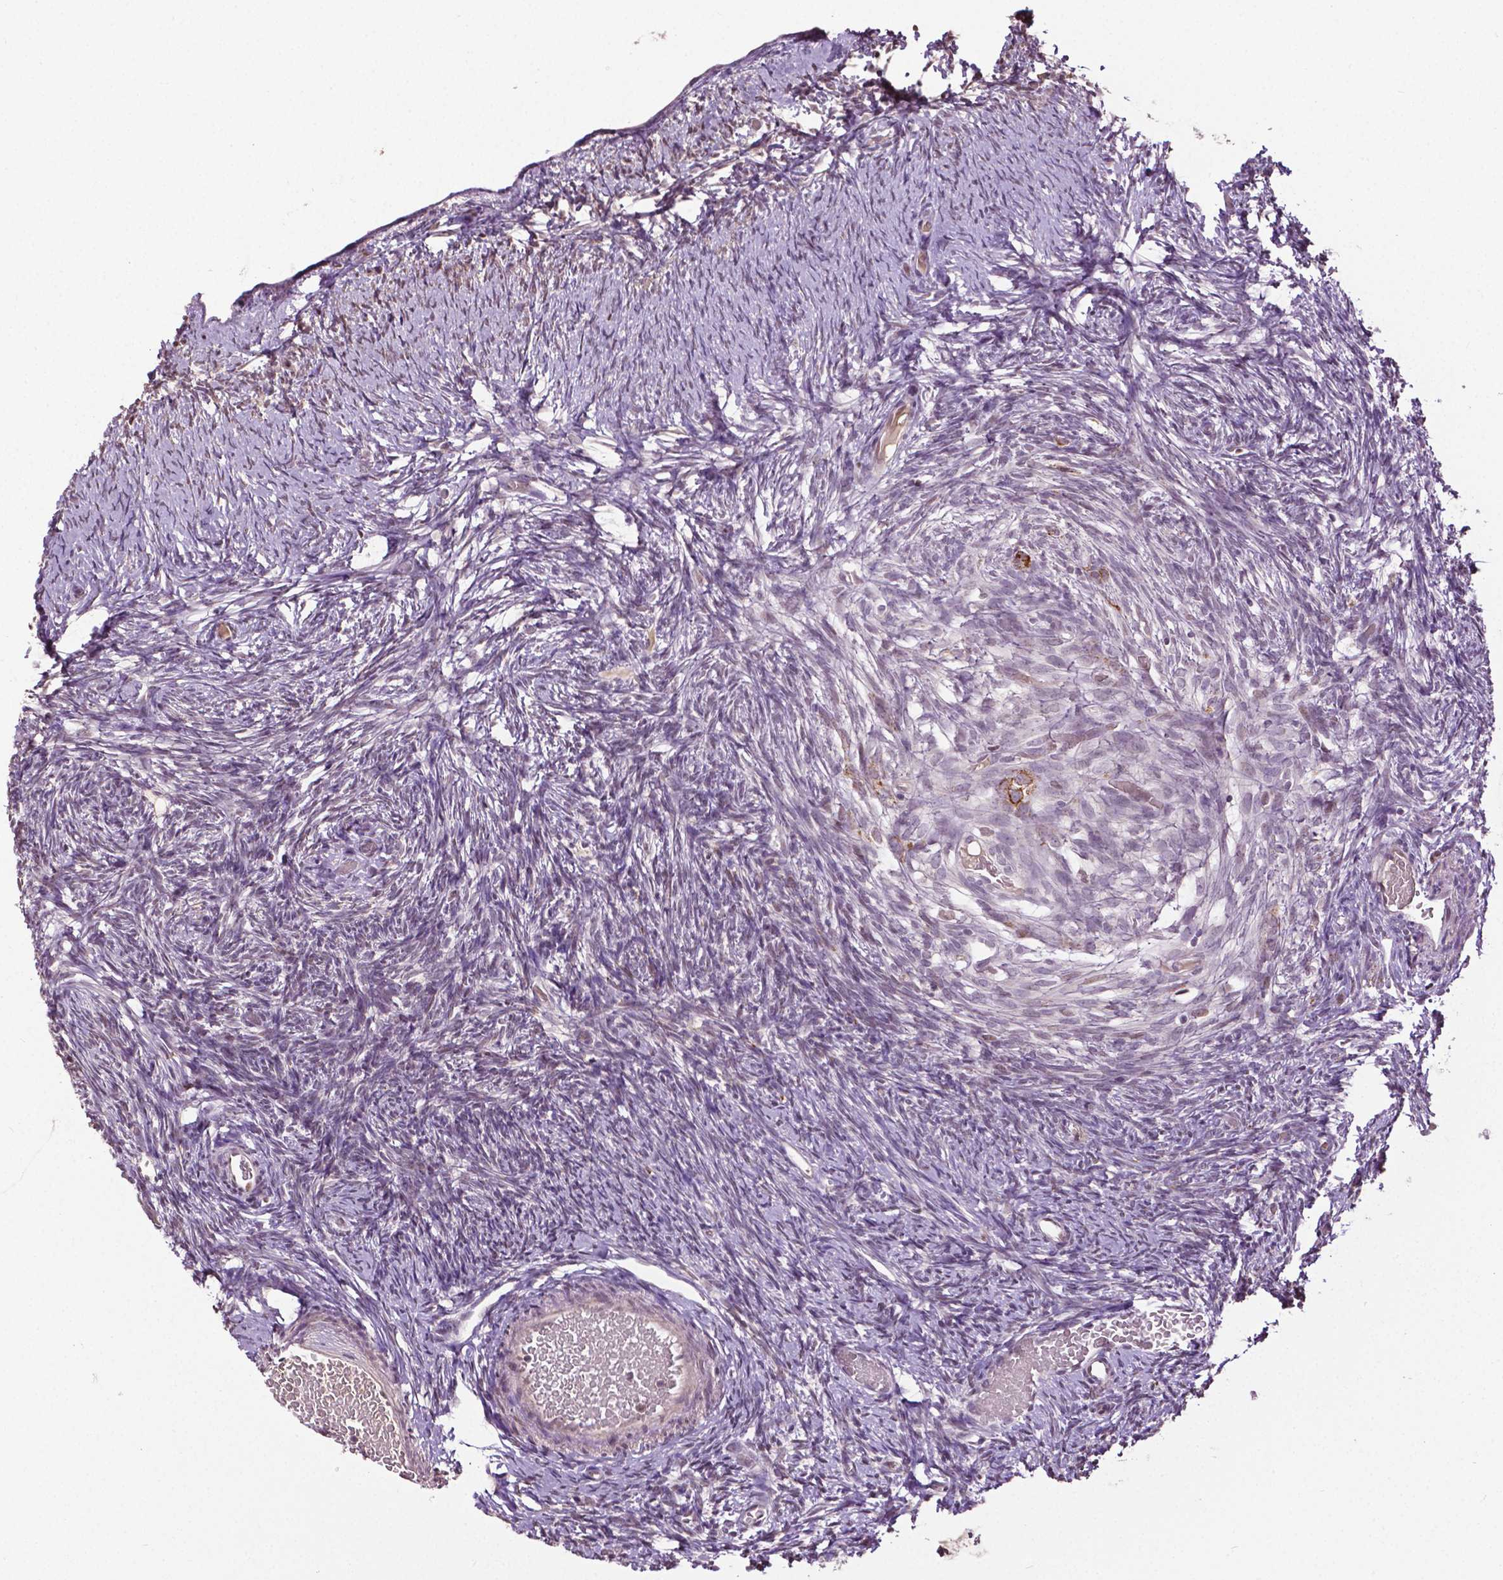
{"staining": {"intensity": "moderate", "quantity": ">75%", "location": "nuclear"}, "tissue": "ovary", "cell_type": "Follicle cells", "image_type": "normal", "snomed": [{"axis": "morphology", "description": "Normal tissue, NOS"}, {"axis": "topography", "description": "Ovary"}], "caption": "Ovary stained with IHC displays moderate nuclear staining in approximately >75% of follicle cells.", "gene": "DLX5", "patient": {"sex": "female", "age": 39}}